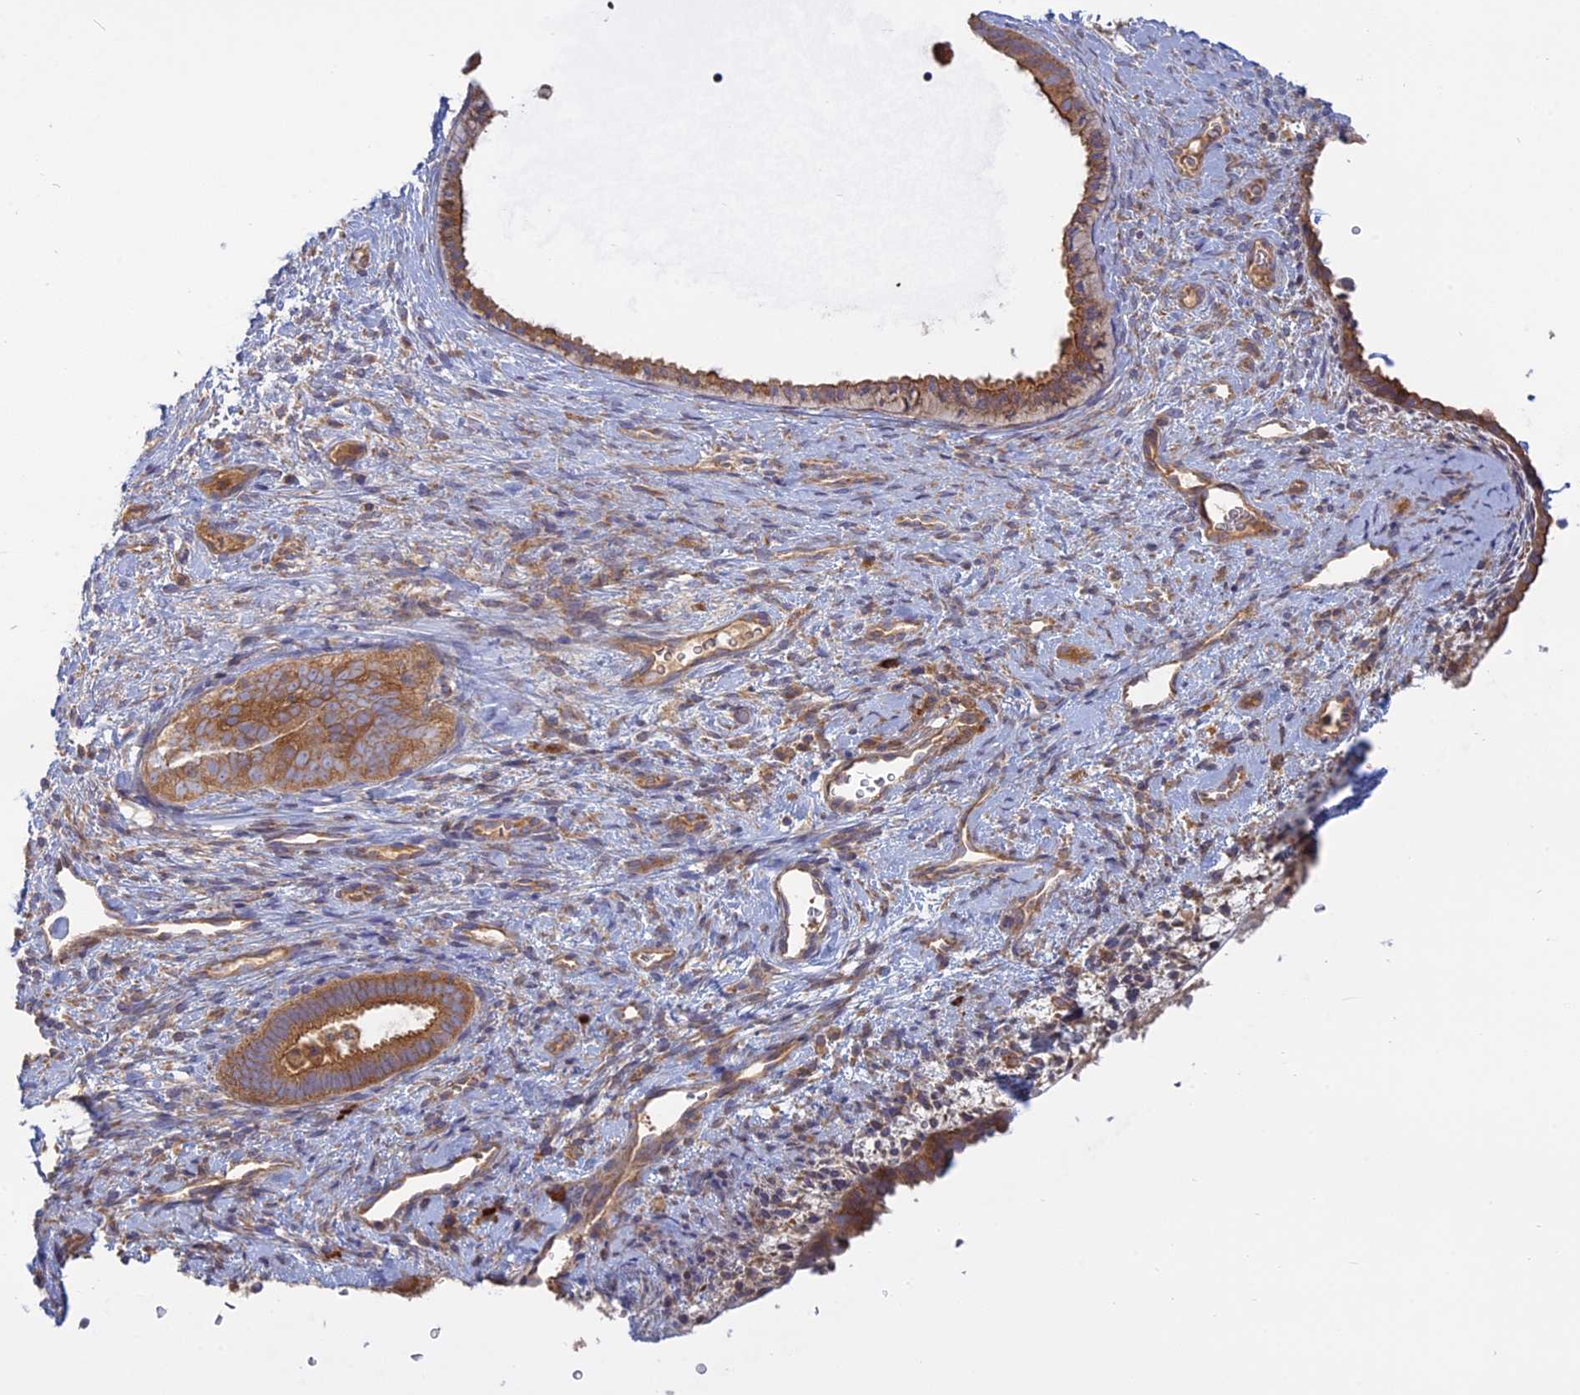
{"staining": {"intensity": "negative", "quantity": "none", "location": "none"}, "tissue": "endometrium", "cell_type": "Cells in endometrial stroma", "image_type": "normal", "snomed": [{"axis": "morphology", "description": "Normal tissue, NOS"}, {"axis": "topography", "description": "Endometrium"}], "caption": "There is no significant expression in cells in endometrial stroma of endometrium. (Immunohistochemistry, brightfield microscopy, high magnification).", "gene": "TMEM208", "patient": {"sex": "female", "age": 65}}